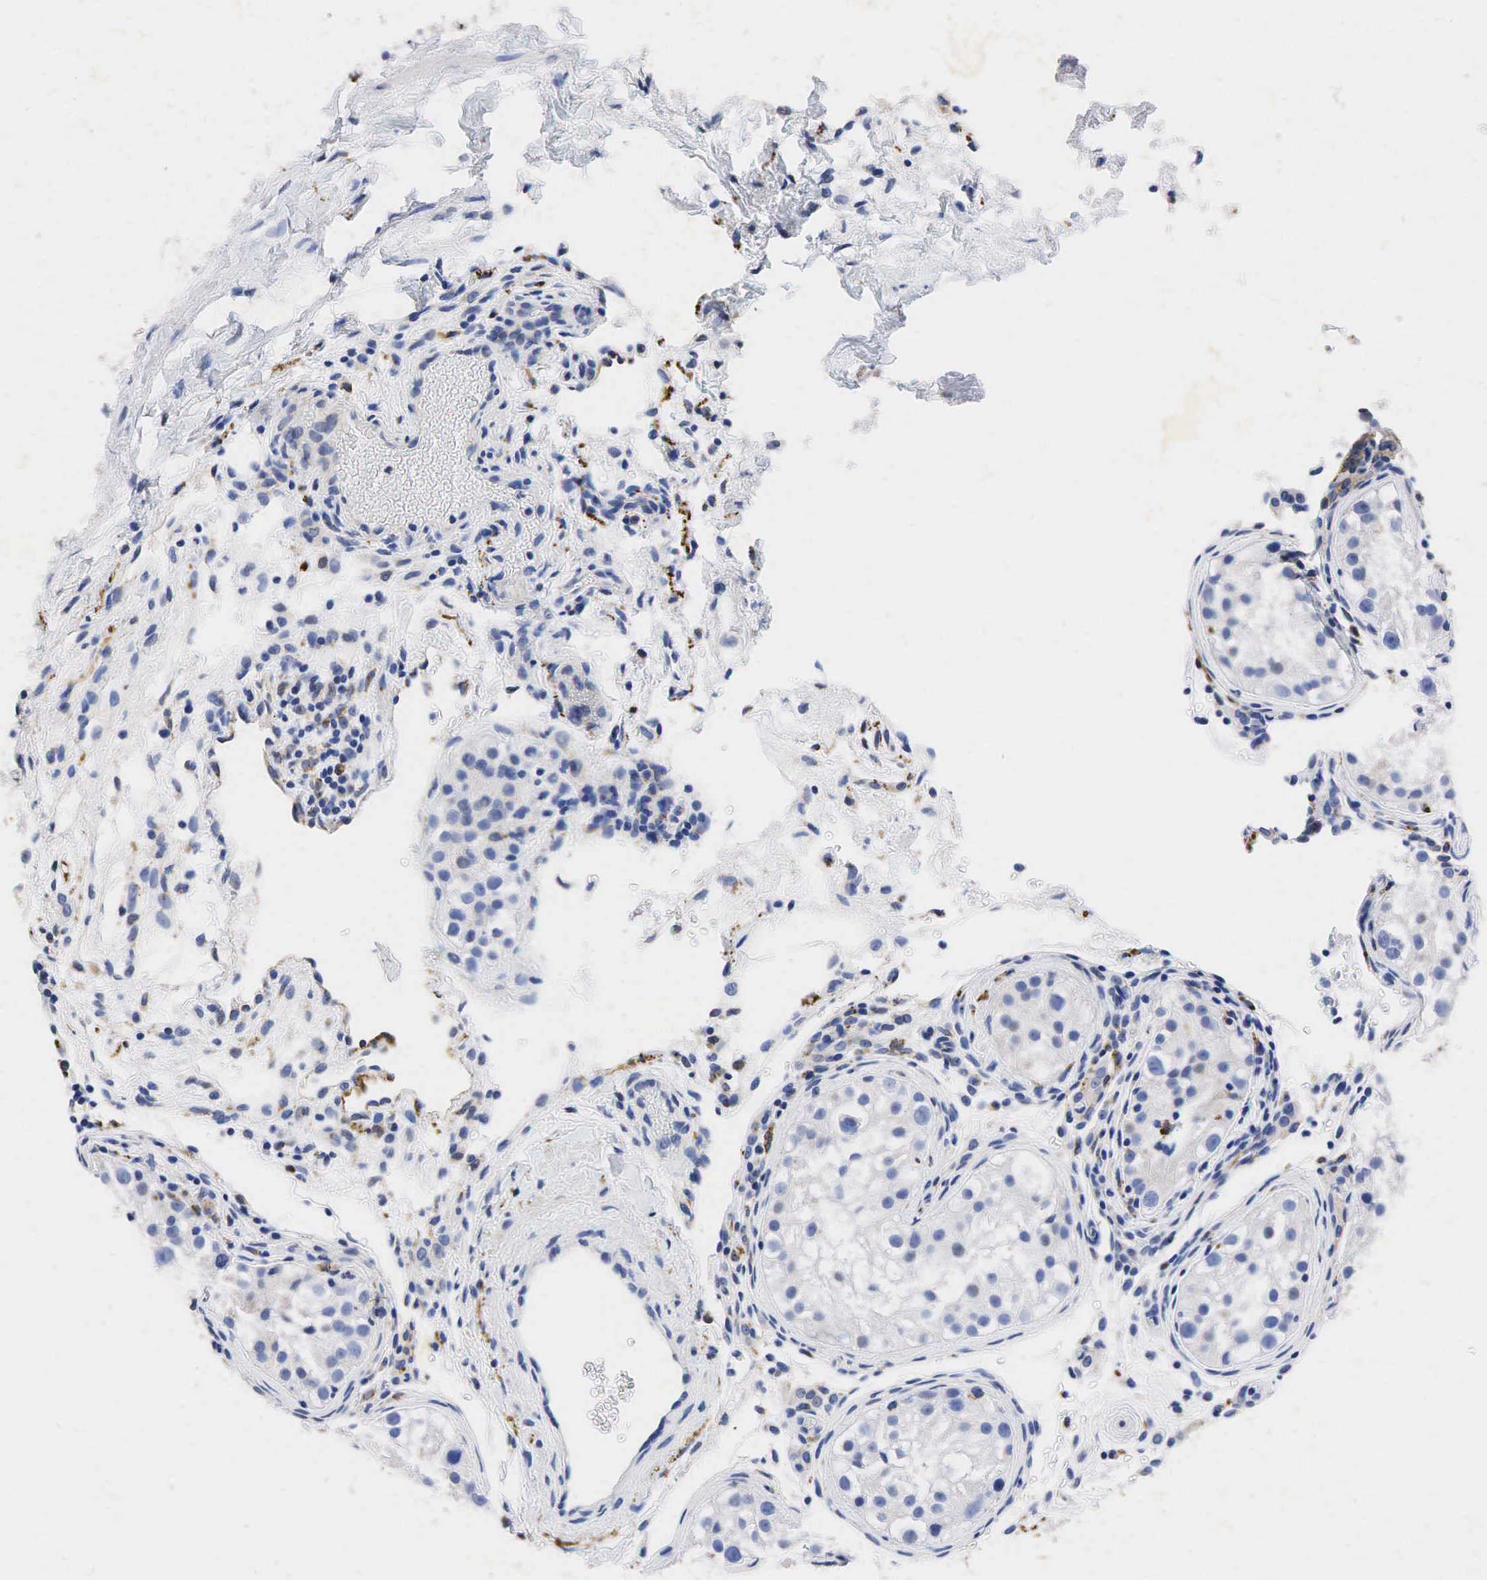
{"staining": {"intensity": "negative", "quantity": "none", "location": "none"}, "tissue": "testis", "cell_type": "Cells in seminiferous ducts", "image_type": "normal", "snomed": [{"axis": "morphology", "description": "Normal tissue, NOS"}, {"axis": "topography", "description": "Testis"}], "caption": "Testis was stained to show a protein in brown. There is no significant staining in cells in seminiferous ducts. (Immunohistochemistry (ihc), brightfield microscopy, high magnification).", "gene": "SYP", "patient": {"sex": "male", "age": 24}}